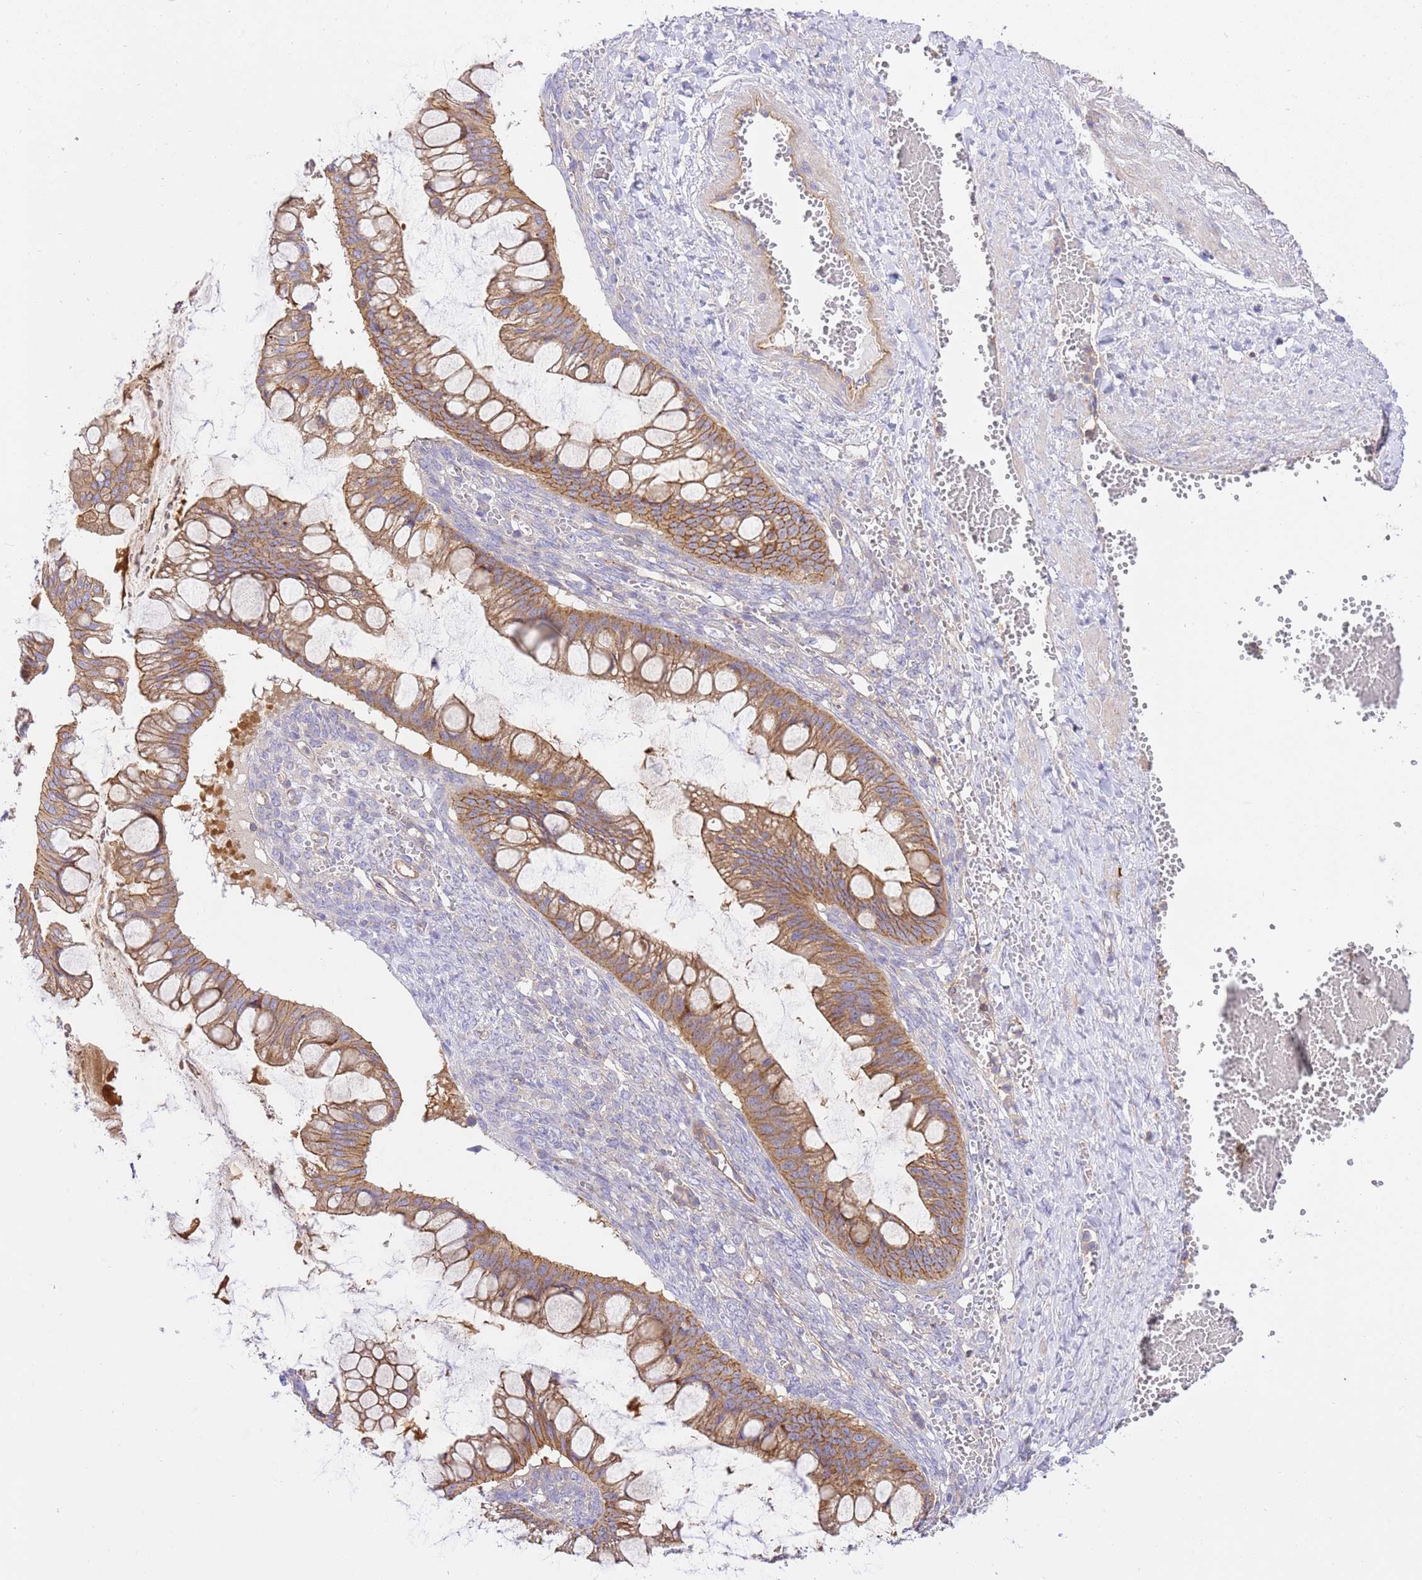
{"staining": {"intensity": "moderate", "quantity": ">75%", "location": "cytoplasmic/membranous"}, "tissue": "ovarian cancer", "cell_type": "Tumor cells", "image_type": "cancer", "snomed": [{"axis": "morphology", "description": "Cystadenocarcinoma, mucinous, NOS"}, {"axis": "topography", "description": "Ovary"}], "caption": "Immunohistochemical staining of human mucinous cystadenocarcinoma (ovarian) demonstrates medium levels of moderate cytoplasmic/membranous positivity in approximately >75% of tumor cells.", "gene": "EFCAB8", "patient": {"sex": "female", "age": 73}}